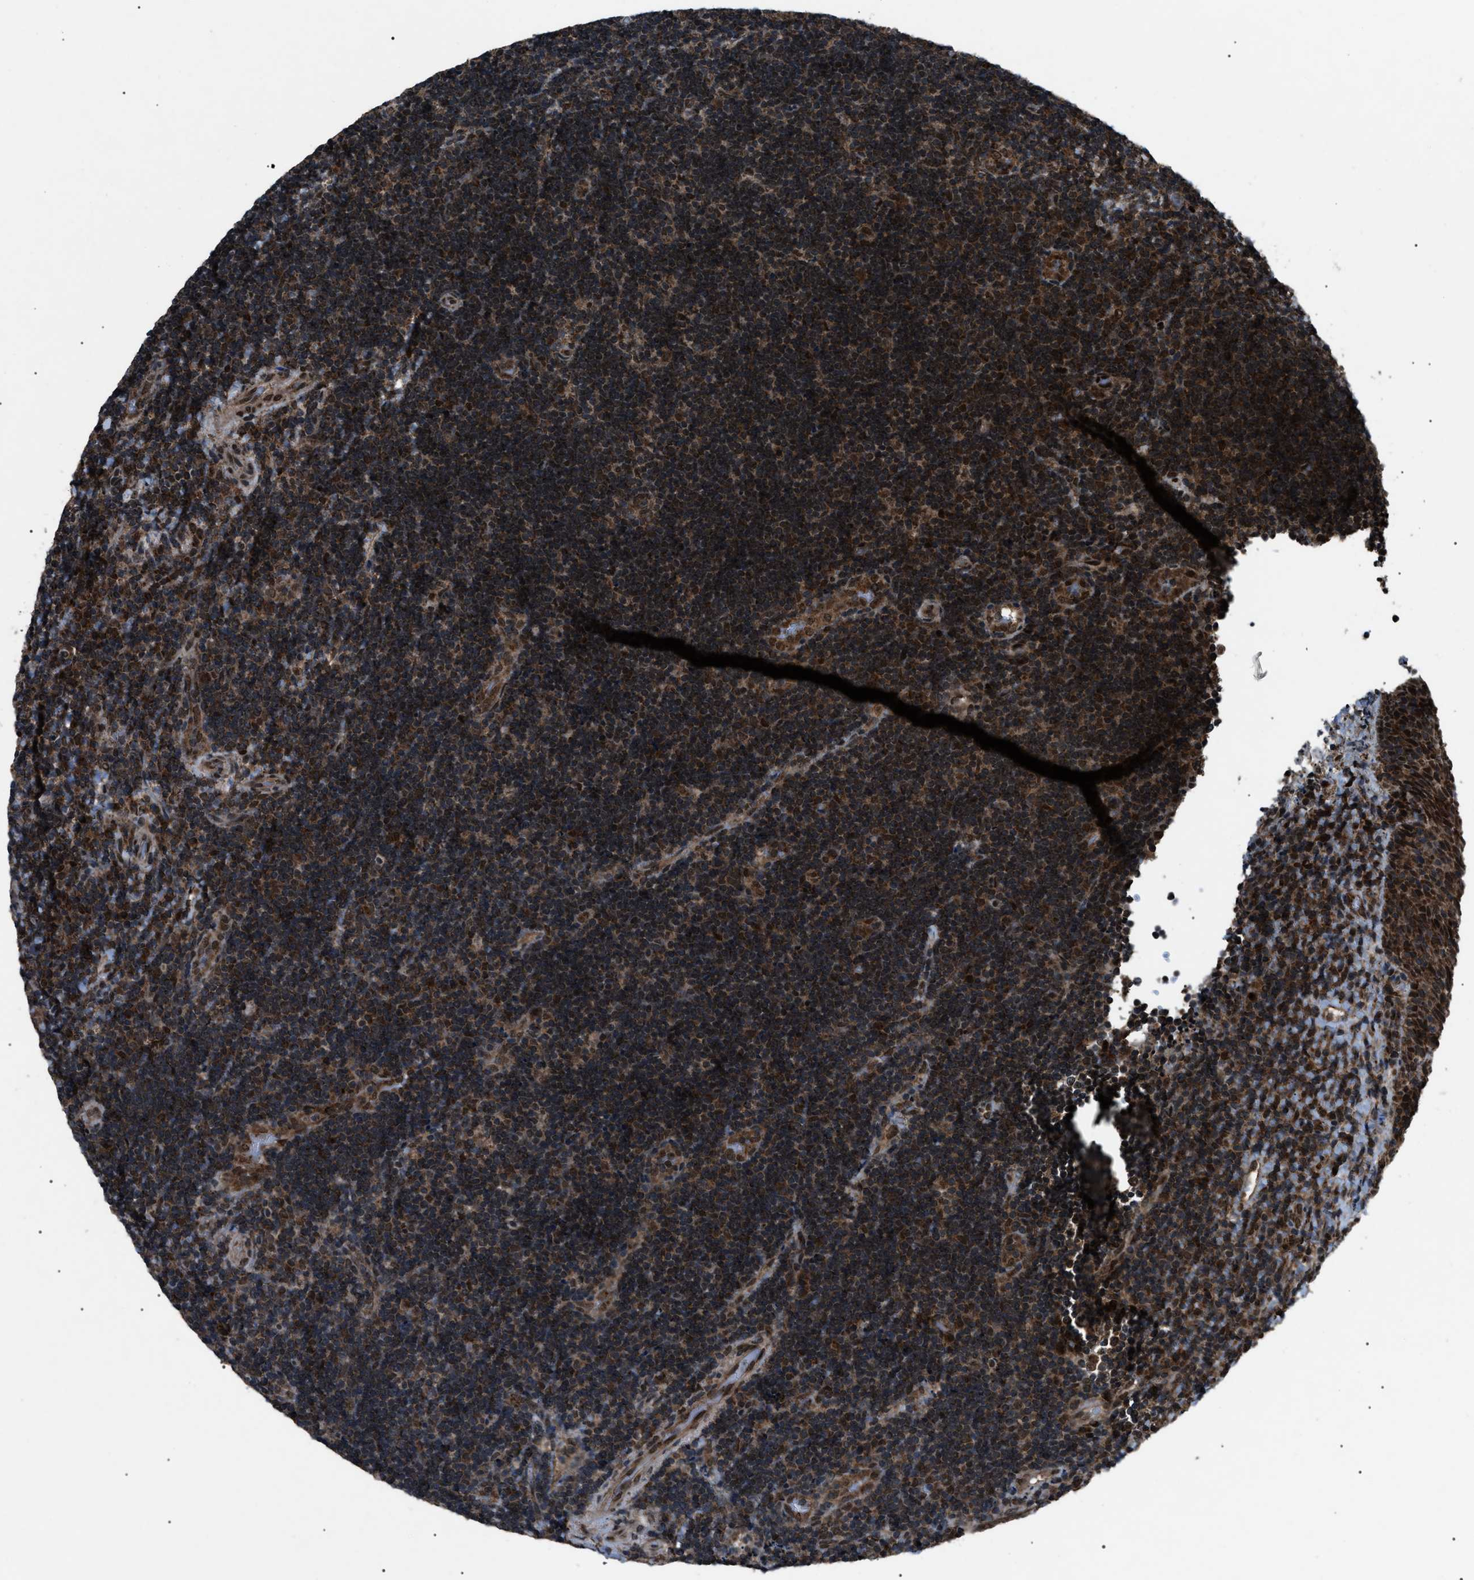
{"staining": {"intensity": "strong", "quantity": ">75%", "location": "cytoplasmic/membranous"}, "tissue": "lymphoma", "cell_type": "Tumor cells", "image_type": "cancer", "snomed": [{"axis": "morphology", "description": "Malignant lymphoma, non-Hodgkin's type, High grade"}, {"axis": "topography", "description": "Tonsil"}], "caption": "Immunohistochemical staining of human lymphoma displays high levels of strong cytoplasmic/membranous protein expression in approximately >75% of tumor cells.", "gene": "ZFAND2A", "patient": {"sex": "female", "age": 36}}